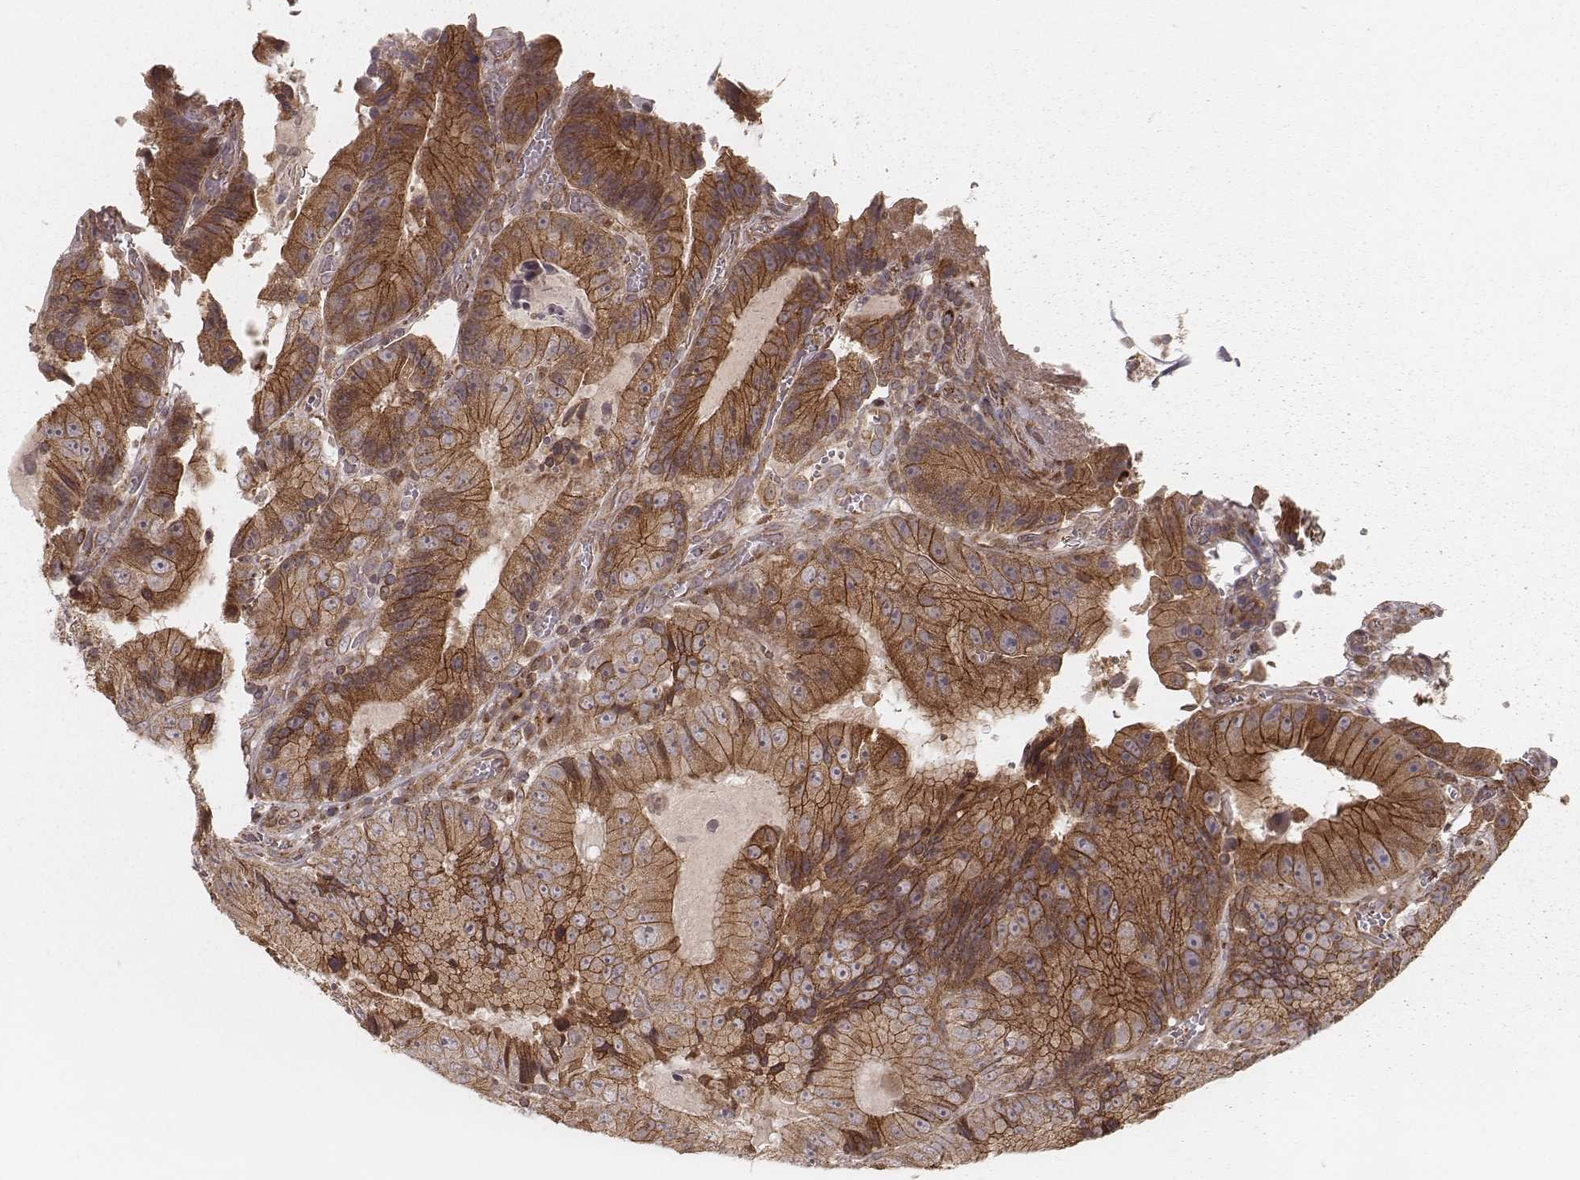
{"staining": {"intensity": "strong", "quantity": ">75%", "location": "cytoplasmic/membranous"}, "tissue": "colorectal cancer", "cell_type": "Tumor cells", "image_type": "cancer", "snomed": [{"axis": "morphology", "description": "Adenocarcinoma, NOS"}, {"axis": "topography", "description": "Colon"}], "caption": "Immunohistochemical staining of human colorectal cancer (adenocarcinoma) demonstrates high levels of strong cytoplasmic/membranous protein positivity in about >75% of tumor cells.", "gene": "MYO19", "patient": {"sex": "female", "age": 86}}